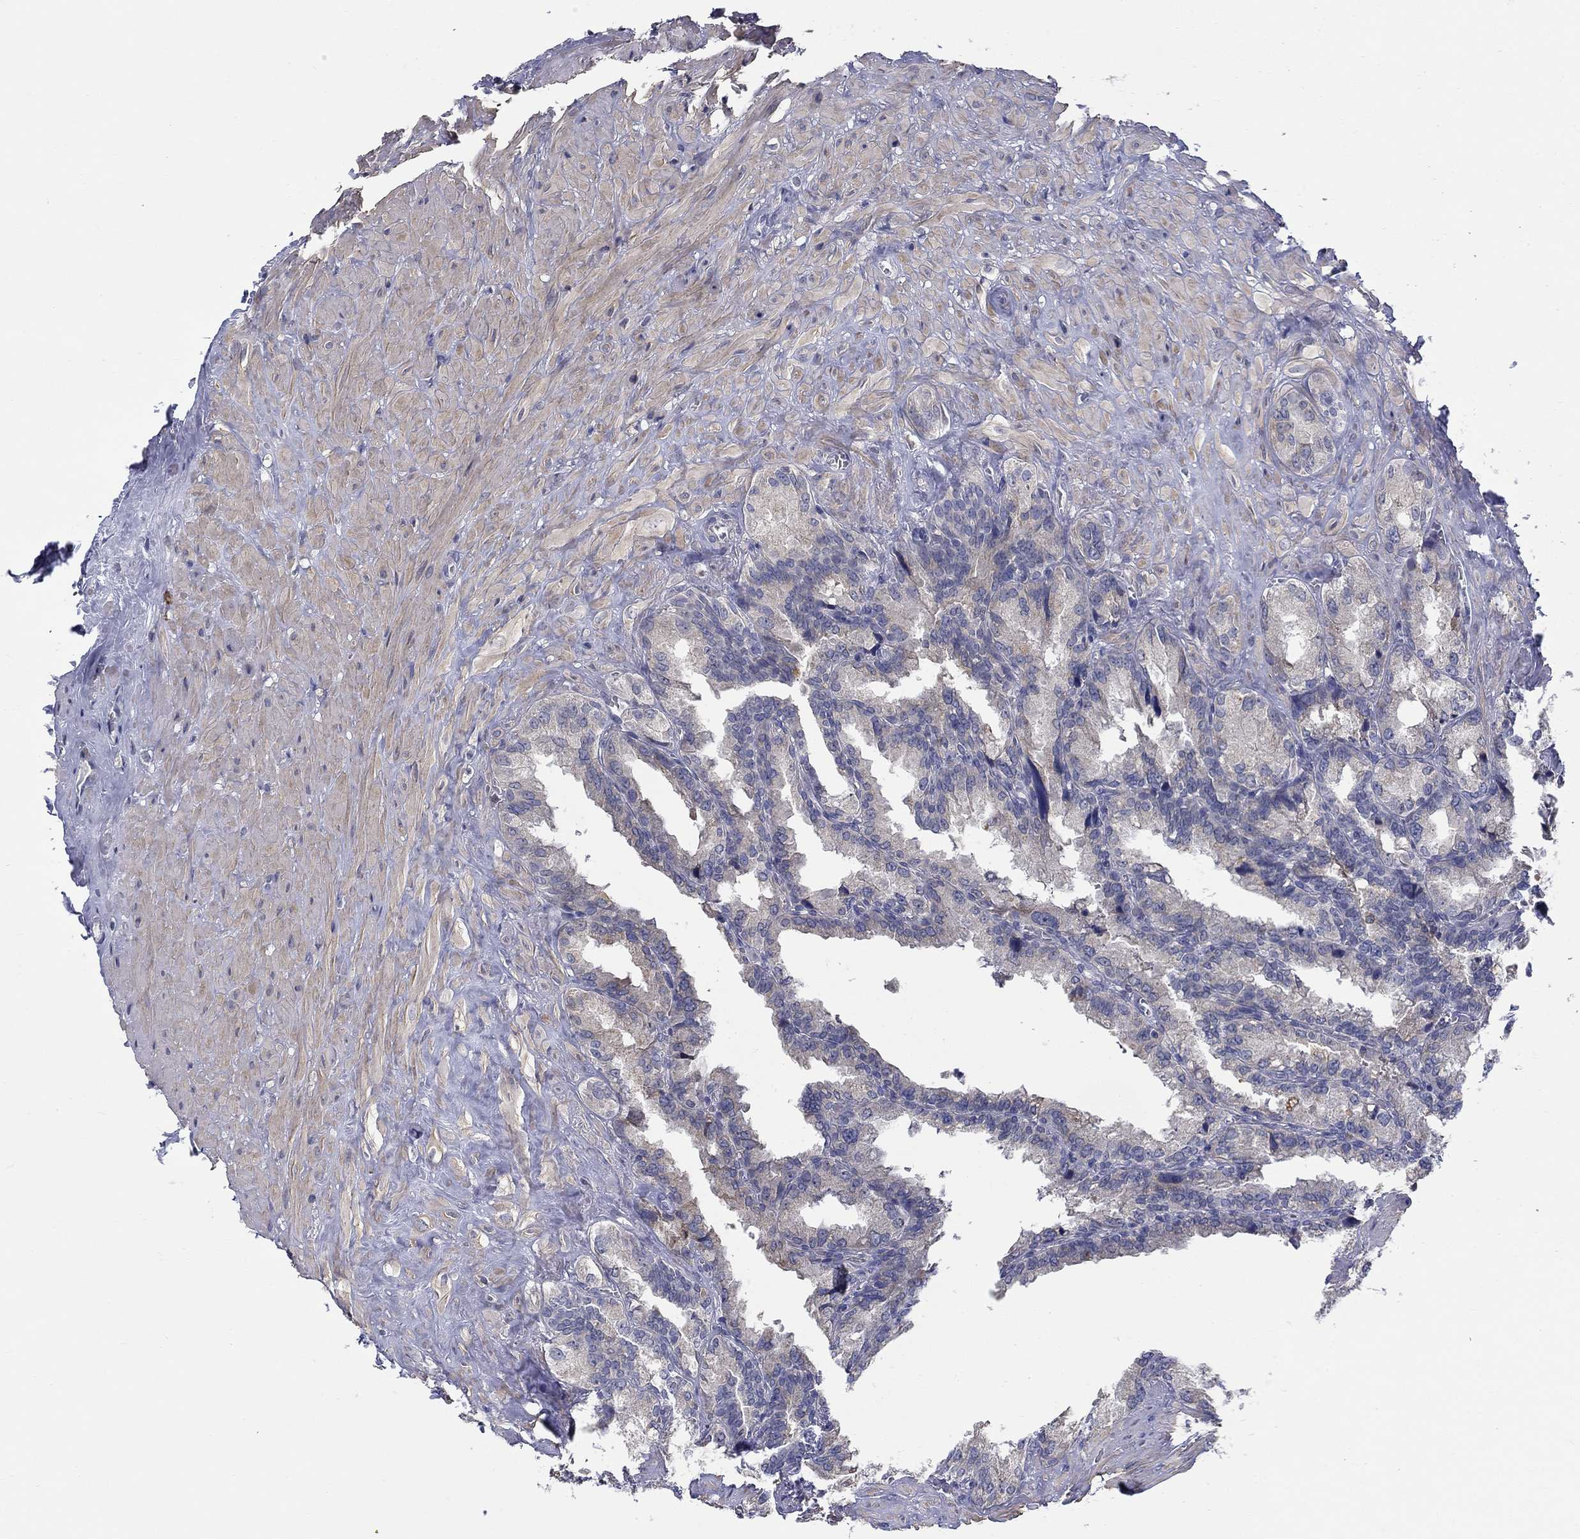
{"staining": {"intensity": "negative", "quantity": "none", "location": "none"}, "tissue": "seminal vesicle", "cell_type": "Glandular cells", "image_type": "normal", "snomed": [{"axis": "morphology", "description": "Normal tissue, NOS"}, {"axis": "topography", "description": "Seminal veicle"}], "caption": "Normal seminal vesicle was stained to show a protein in brown. There is no significant positivity in glandular cells.", "gene": "ABCA4", "patient": {"sex": "male", "age": 72}}